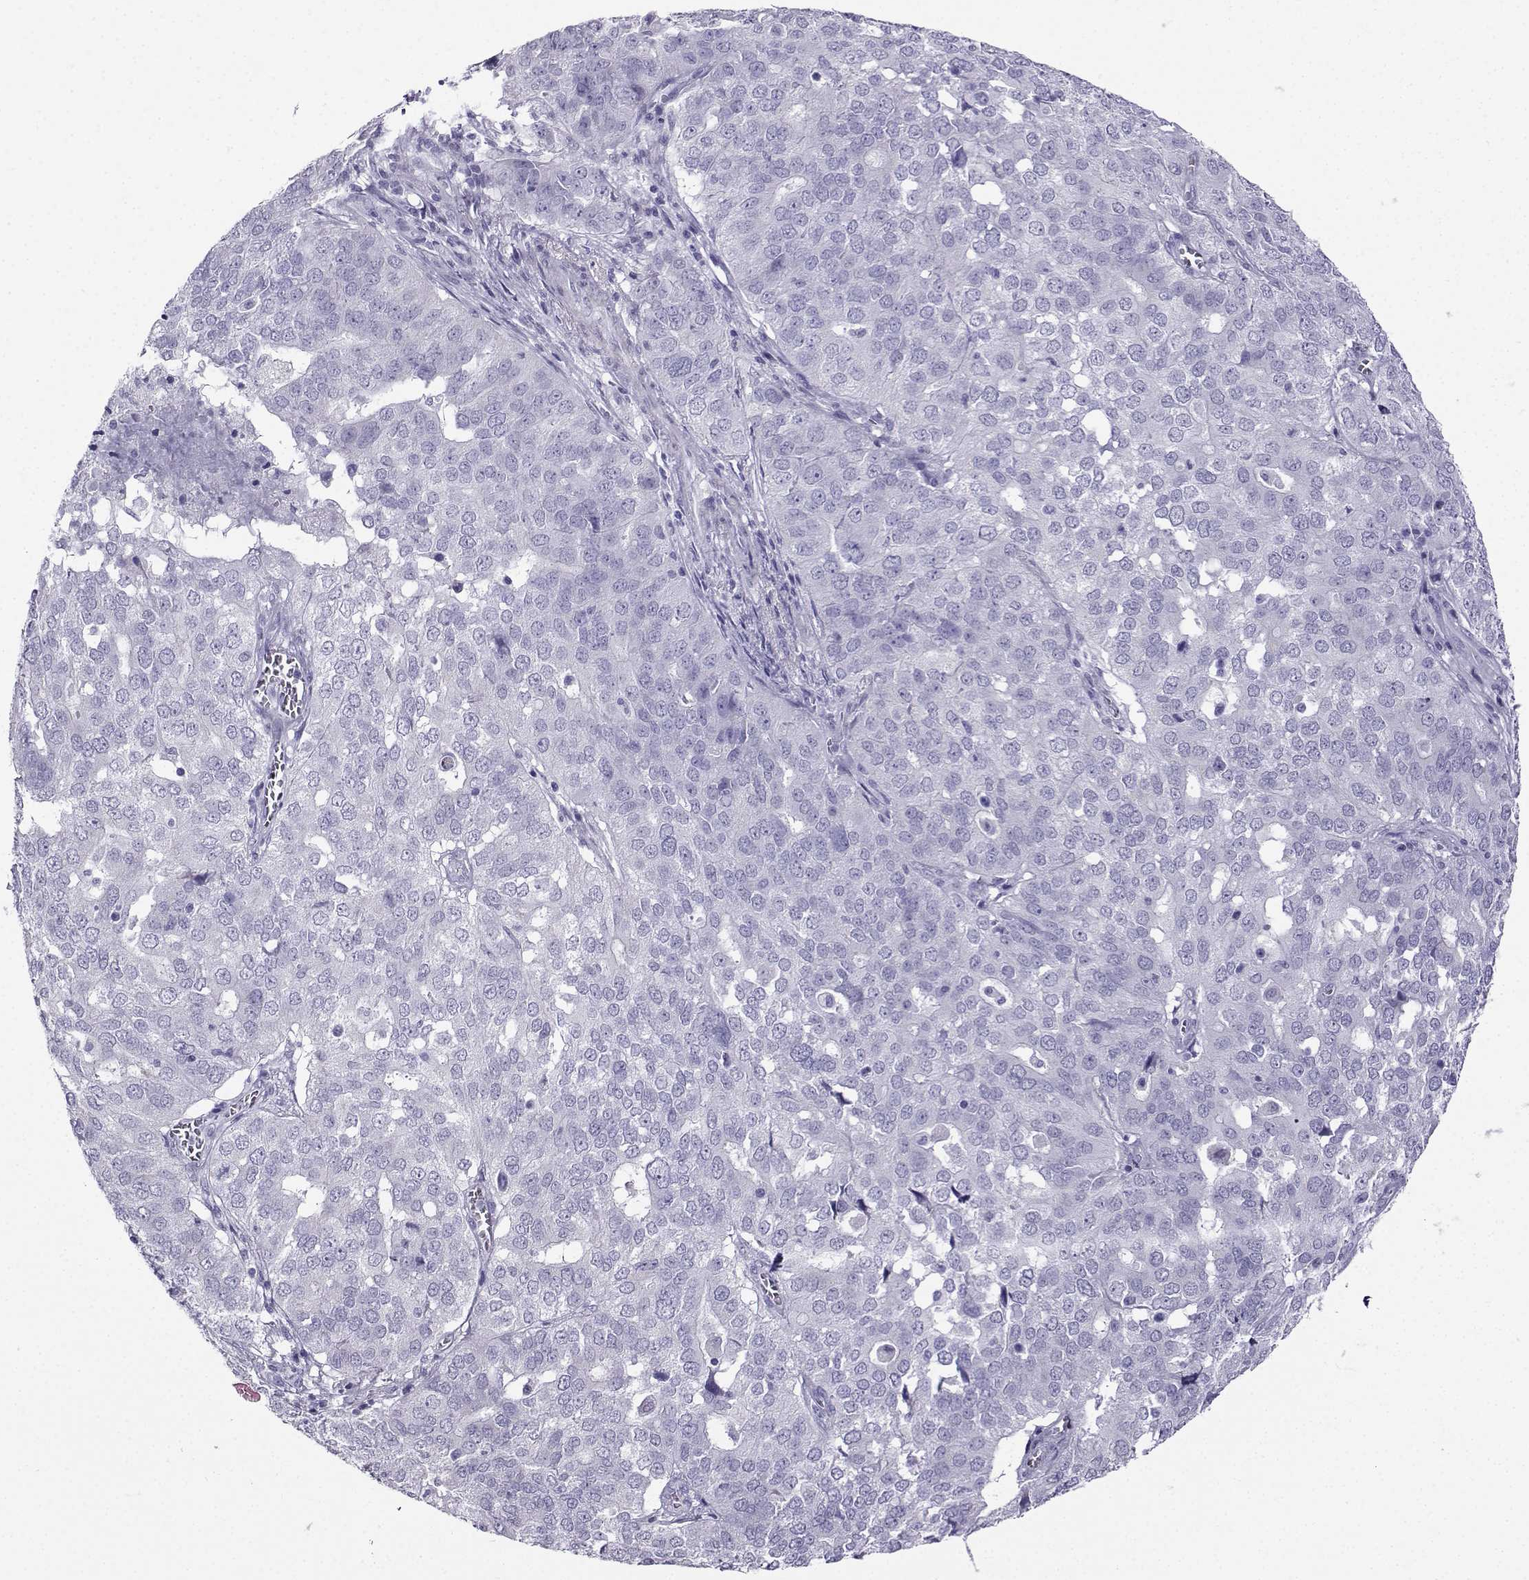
{"staining": {"intensity": "negative", "quantity": "none", "location": "none"}, "tissue": "ovarian cancer", "cell_type": "Tumor cells", "image_type": "cancer", "snomed": [{"axis": "morphology", "description": "Carcinoma, endometroid"}, {"axis": "topography", "description": "Soft tissue"}, {"axis": "topography", "description": "Ovary"}], "caption": "A photomicrograph of endometroid carcinoma (ovarian) stained for a protein exhibits no brown staining in tumor cells.", "gene": "KIF17", "patient": {"sex": "female", "age": 52}}